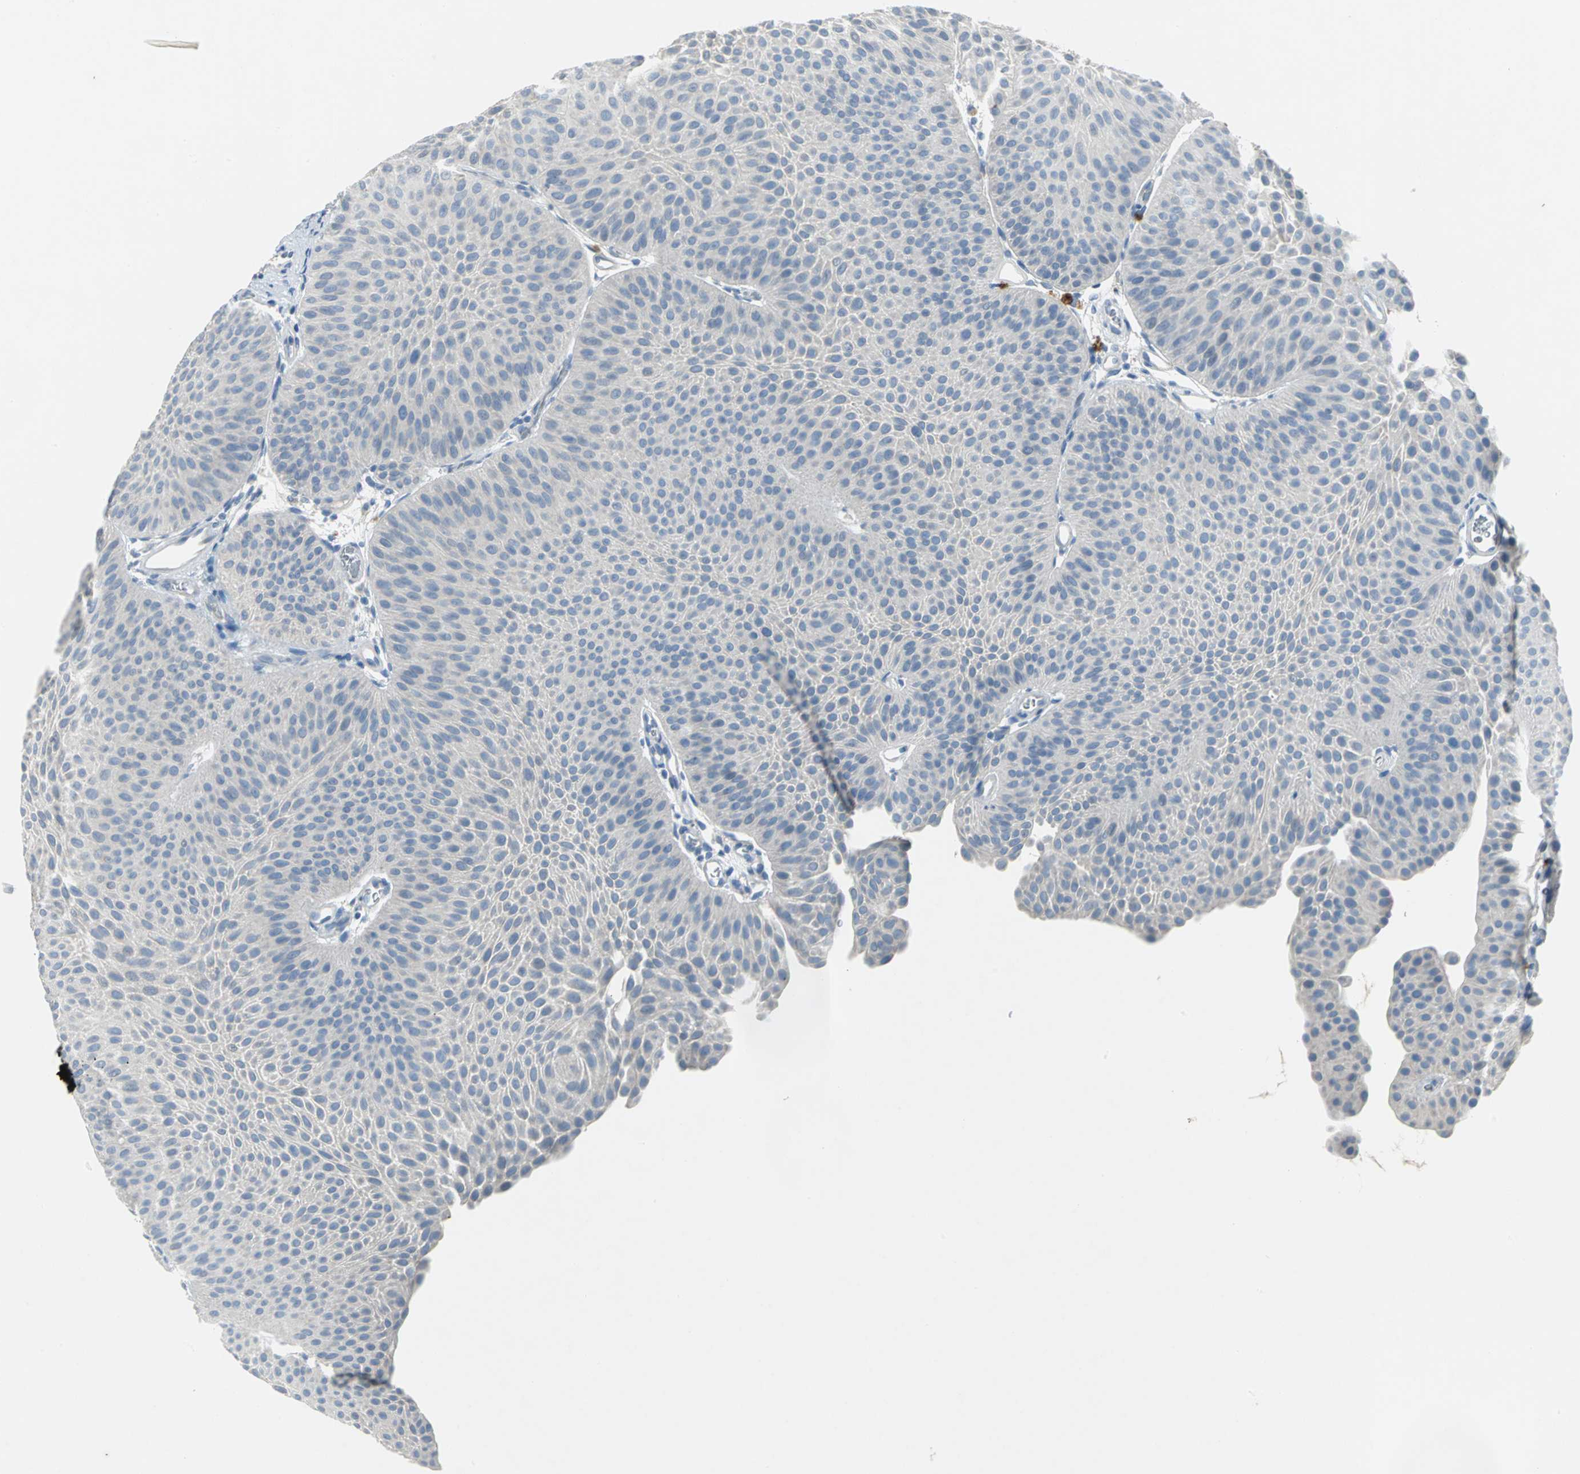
{"staining": {"intensity": "negative", "quantity": "none", "location": "none"}, "tissue": "urothelial cancer", "cell_type": "Tumor cells", "image_type": "cancer", "snomed": [{"axis": "morphology", "description": "Urothelial carcinoma, Low grade"}, {"axis": "topography", "description": "Urinary bladder"}], "caption": "Human urothelial cancer stained for a protein using immunohistochemistry reveals no expression in tumor cells.", "gene": "PTGDS", "patient": {"sex": "female", "age": 60}}